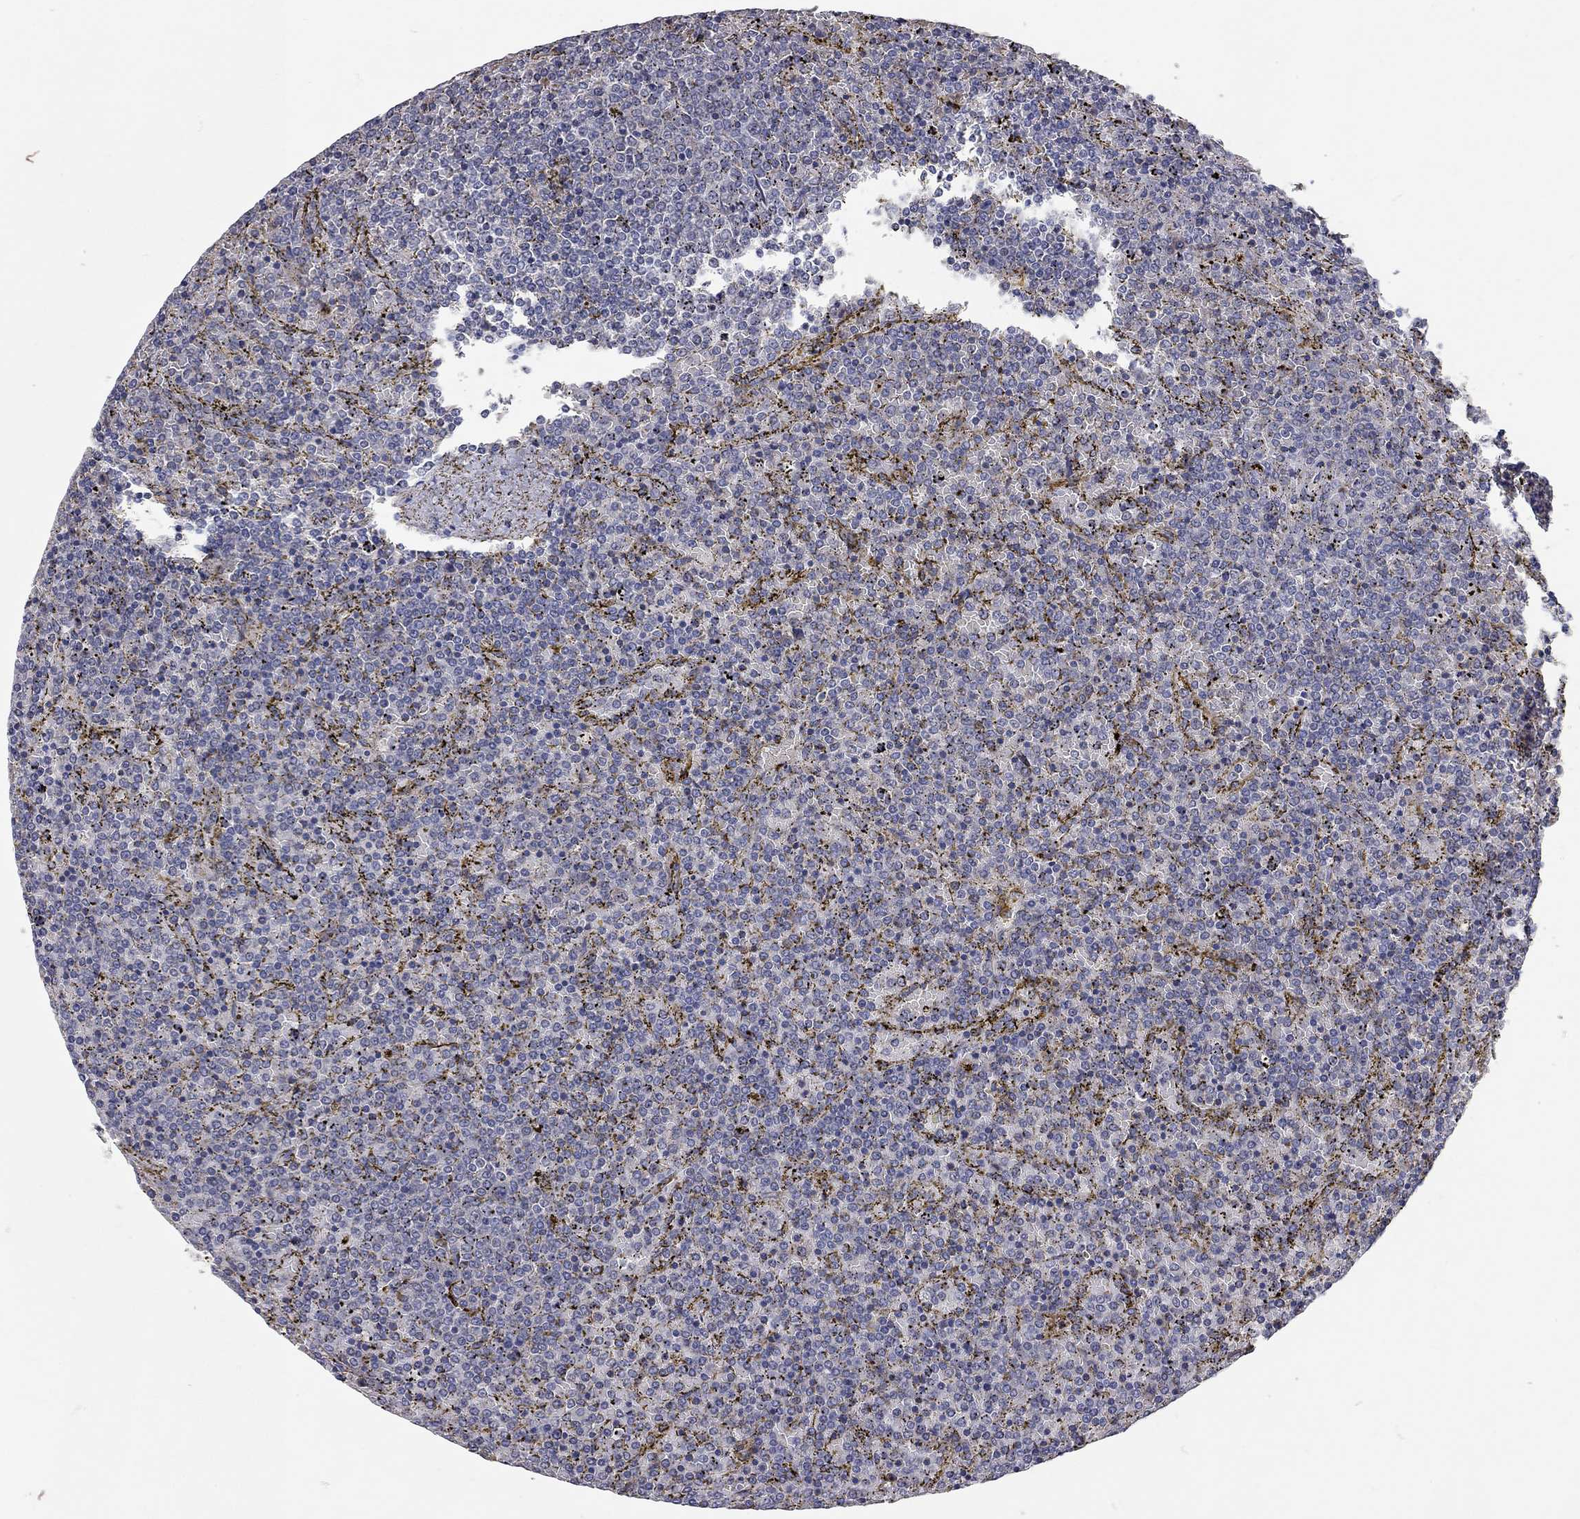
{"staining": {"intensity": "negative", "quantity": "none", "location": "none"}, "tissue": "lymphoma", "cell_type": "Tumor cells", "image_type": "cancer", "snomed": [{"axis": "morphology", "description": "Malignant lymphoma, non-Hodgkin's type, Low grade"}, {"axis": "topography", "description": "Spleen"}], "caption": "Immunohistochemistry (IHC) of lymphoma shows no expression in tumor cells. (DAB (3,3'-diaminobenzidine) immunohistochemistry with hematoxylin counter stain).", "gene": "XAGE2", "patient": {"sex": "female", "age": 77}}